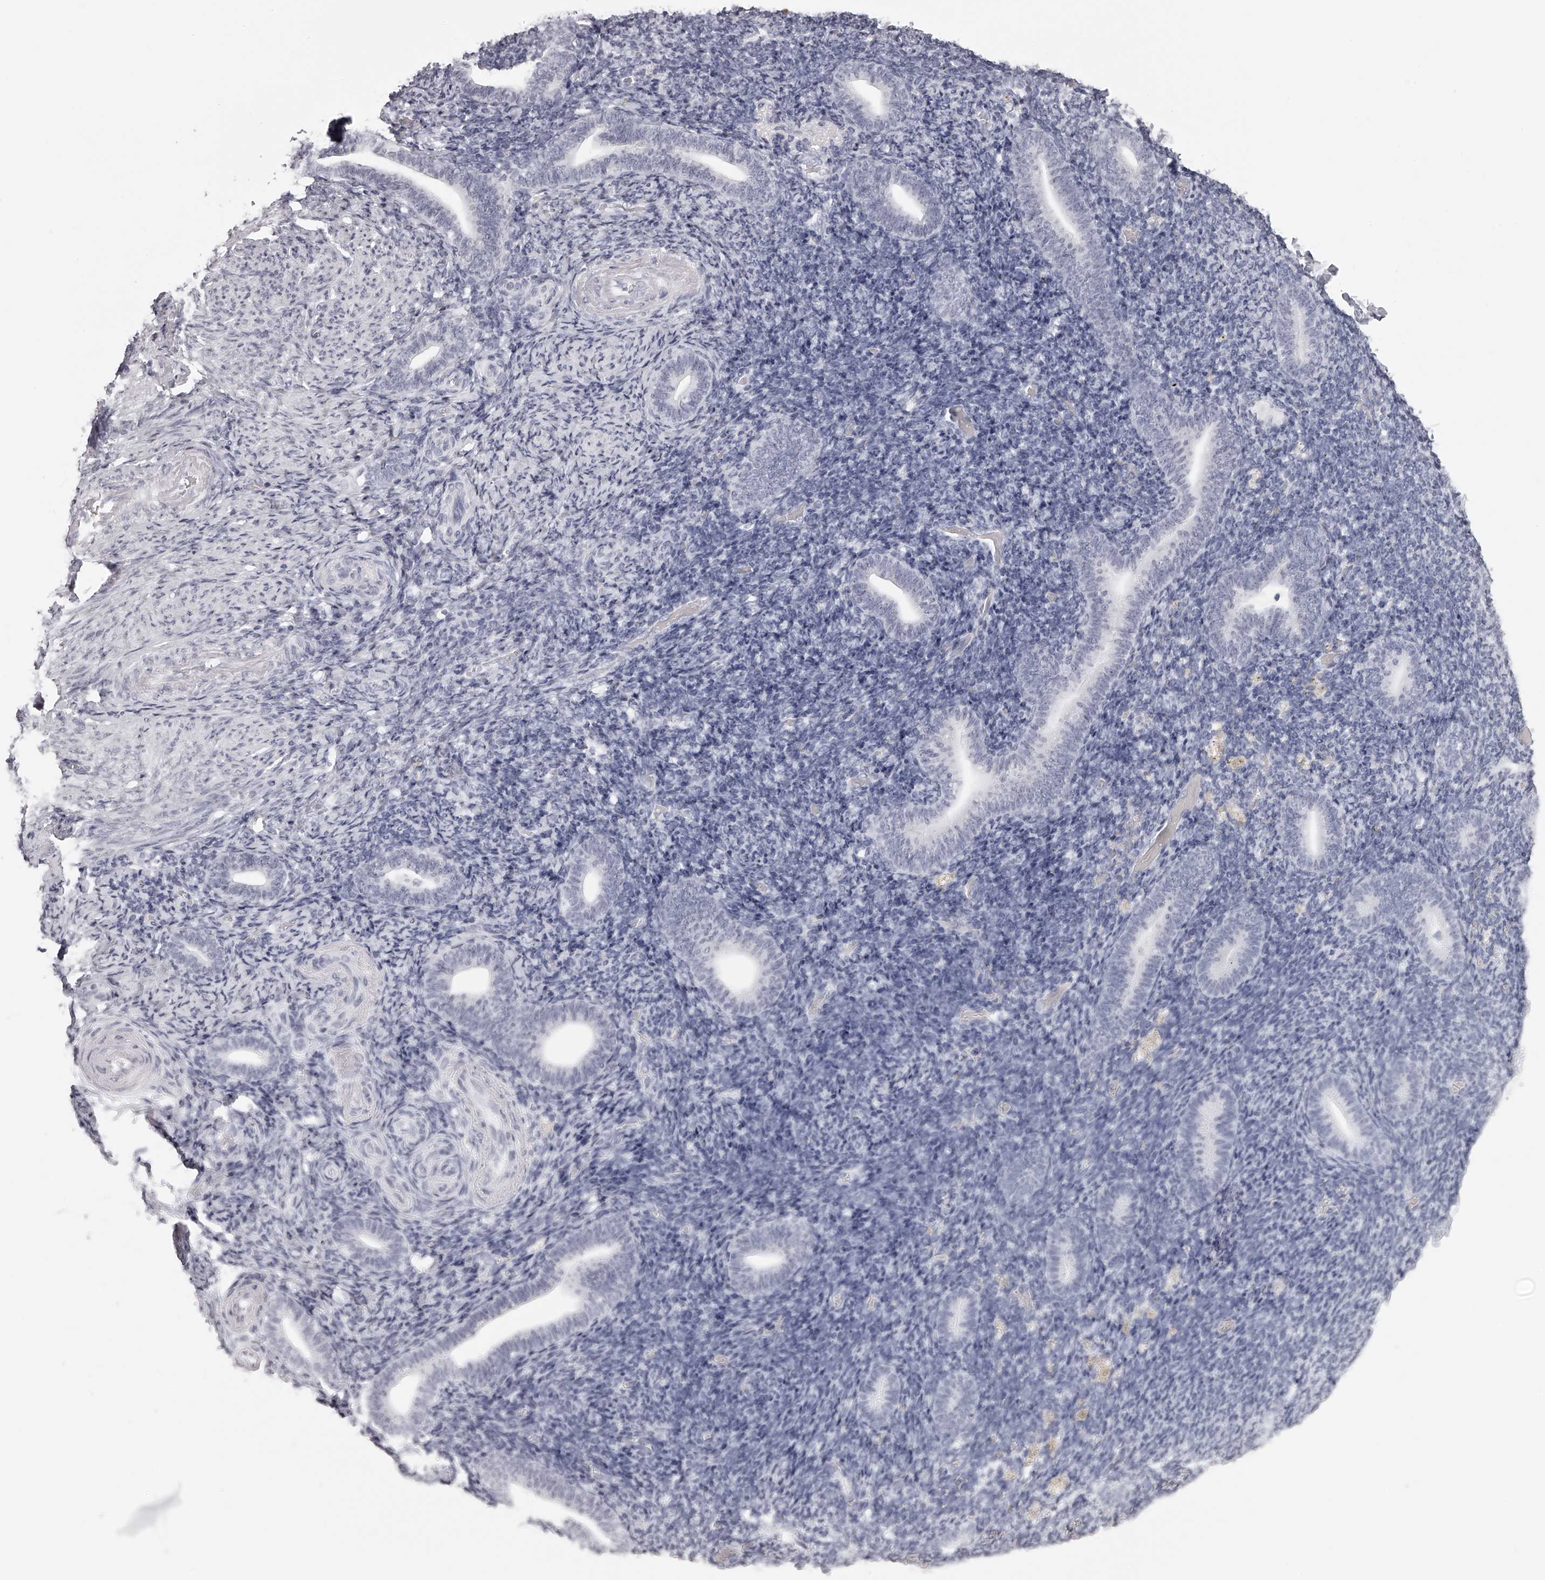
{"staining": {"intensity": "negative", "quantity": "none", "location": "none"}, "tissue": "endometrium", "cell_type": "Cells in endometrial stroma", "image_type": "normal", "snomed": [{"axis": "morphology", "description": "Normal tissue, NOS"}, {"axis": "topography", "description": "Endometrium"}], "caption": "High power microscopy photomicrograph of an immunohistochemistry photomicrograph of normal endometrium, revealing no significant staining in cells in endometrial stroma.", "gene": "SEC11C", "patient": {"sex": "female", "age": 51}}